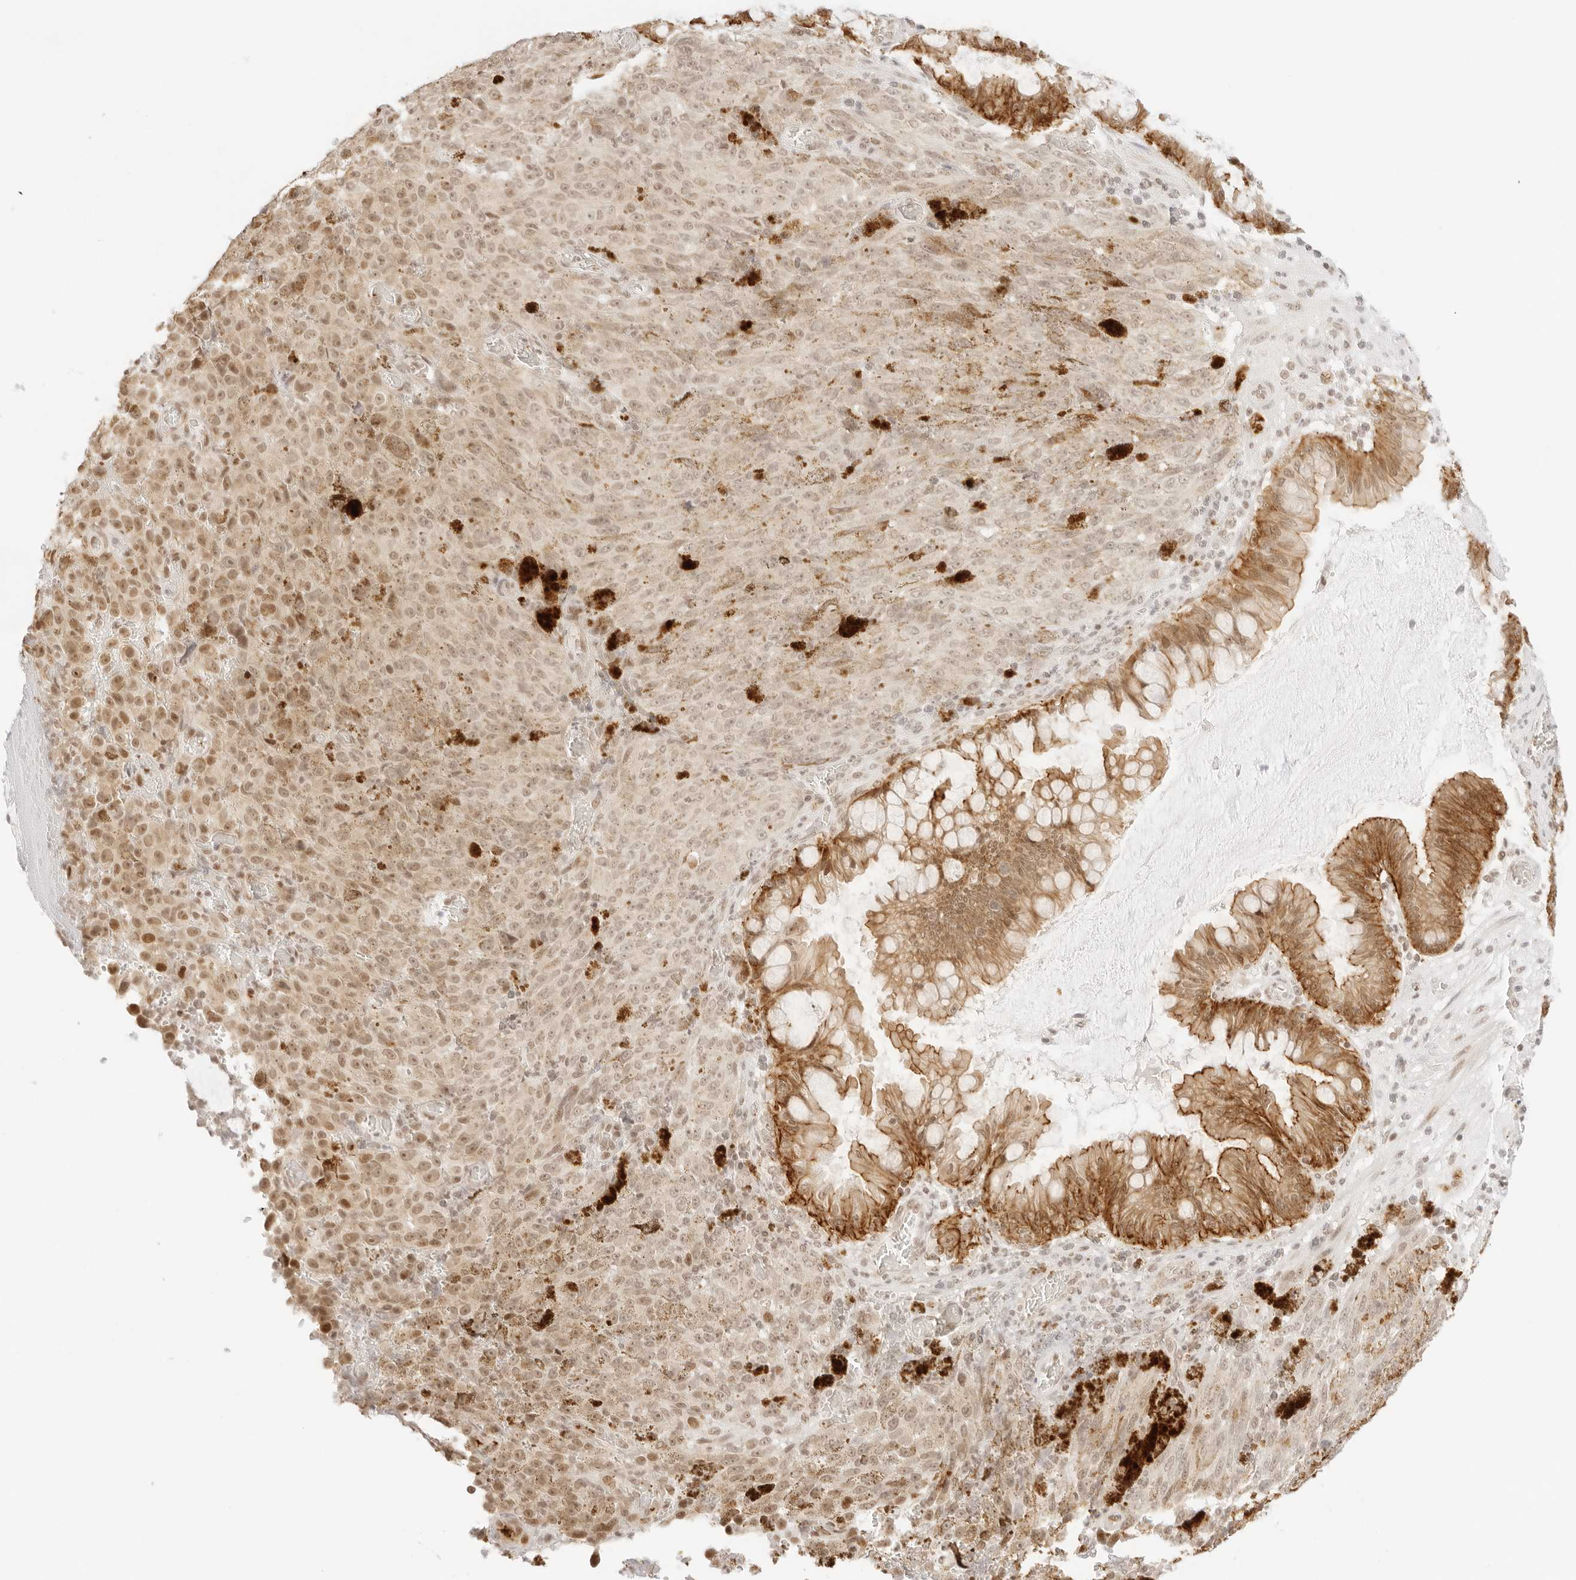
{"staining": {"intensity": "moderate", "quantity": "25%-75%", "location": "cytoplasmic/membranous,nuclear"}, "tissue": "melanoma", "cell_type": "Tumor cells", "image_type": "cancer", "snomed": [{"axis": "morphology", "description": "Malignant melanoma, NOS"}, {"axis": "topography", "description": "Rectum"}], "caption": "About 25%-75% of tumor cells in human malignant melanoma reveal moderate cytoplasmic/membranous and nuclear protein positivity as visualized by brown immunohistochemical staining.", "gene": "GNAS", "patient": {"sex": "female", "age": 81}}